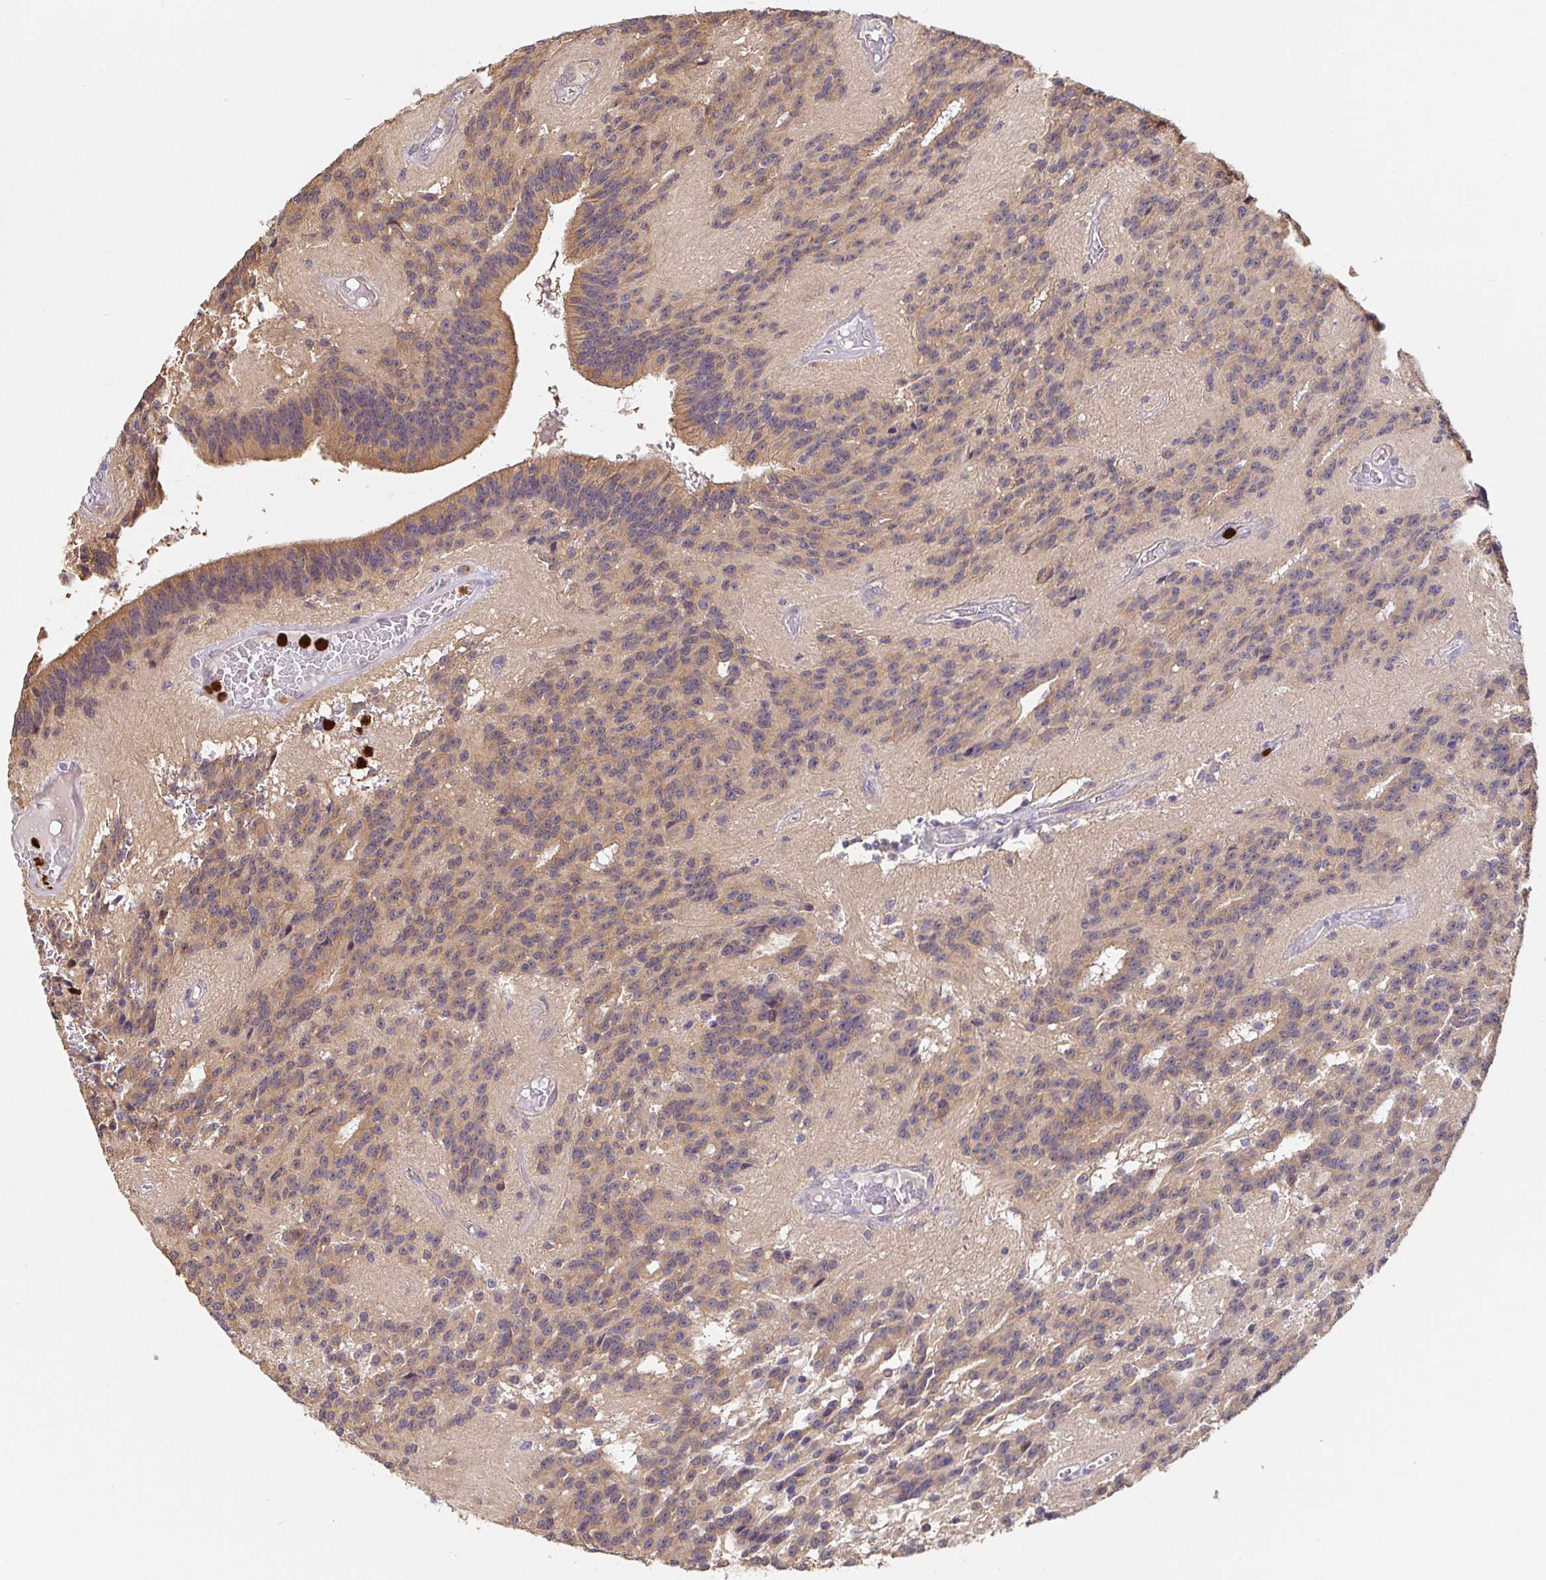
{"staining": {"intensity": "weak", "quantity": "25%-75%", "location": "cytoplasmic/membranous"}, "tissue": "glioma", "cell_type": "Tumor cells", "image_type": "cancer", "snomed": [{"axis": "morphology", "description": "Glioma, malignant, Low grade"}, {"axis": "topography", "description": "Brain"}], "caption": "About 25%-75% of tumor cells in human glioma reveal weak cytoplasmic/membranous protein staining as visualized by brown immunohistochemical staining.", "gene": "PDPK1", "patient": {"sex": "male", "age": 31}}